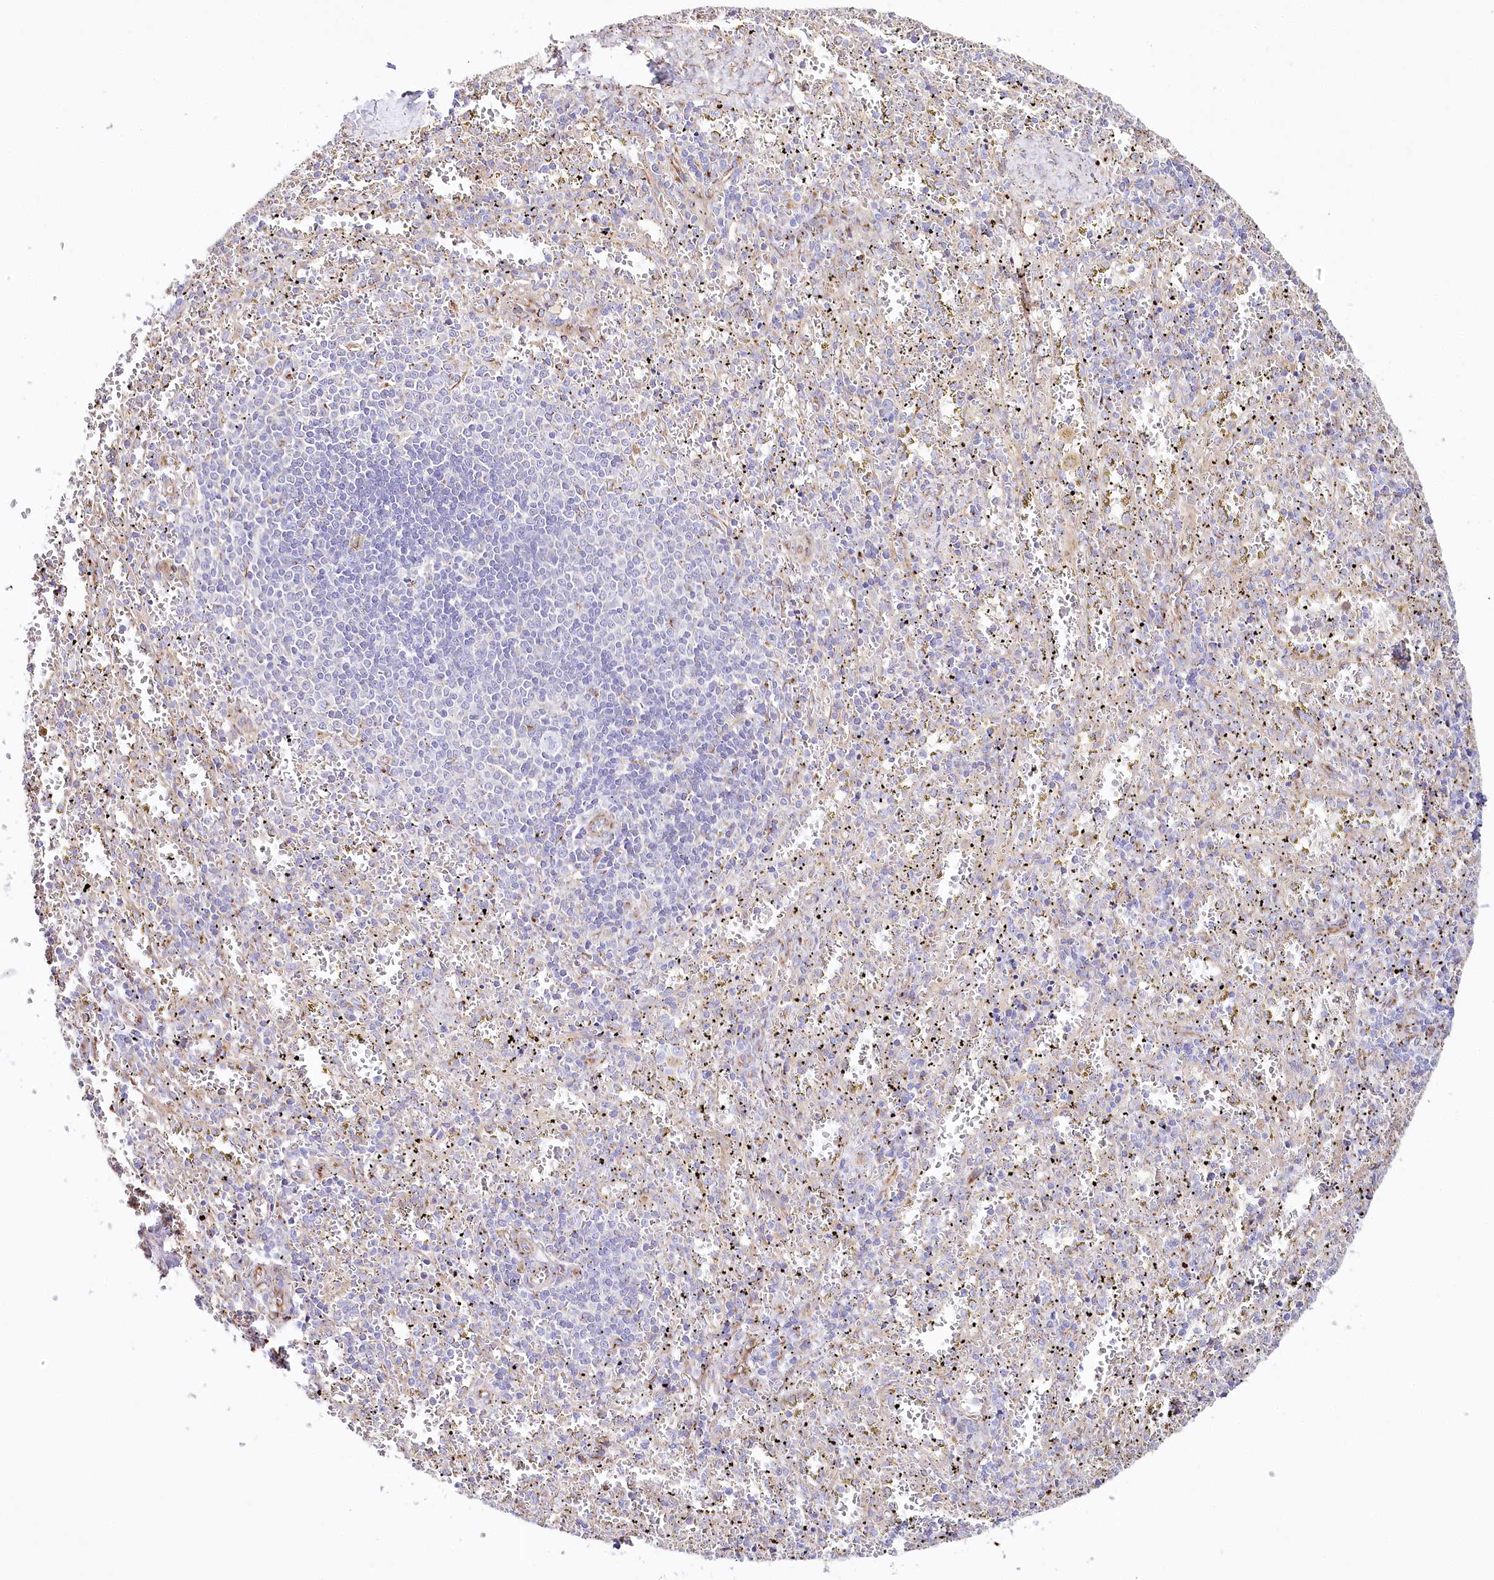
{"staining": {"intensity": "negative", "quantity": "none", "location": "none"}, "tissue": "spleen", "cell_type": "Cells in red pulp", "image_type": "normal", "snomed": [{"axis": "morphology", "description": "Normal tissue, NOS"}, {"axis": "topography", "description": "Spleen"}], "caption": "Immunohistochemistry (IHC) image of unremarkable spleen: spleen stained with DAB exhibits no significant protein staining in cells in red pulp.", "gene": "ABRAXAS2", "patient": {"sex": "male", "age": 11}}